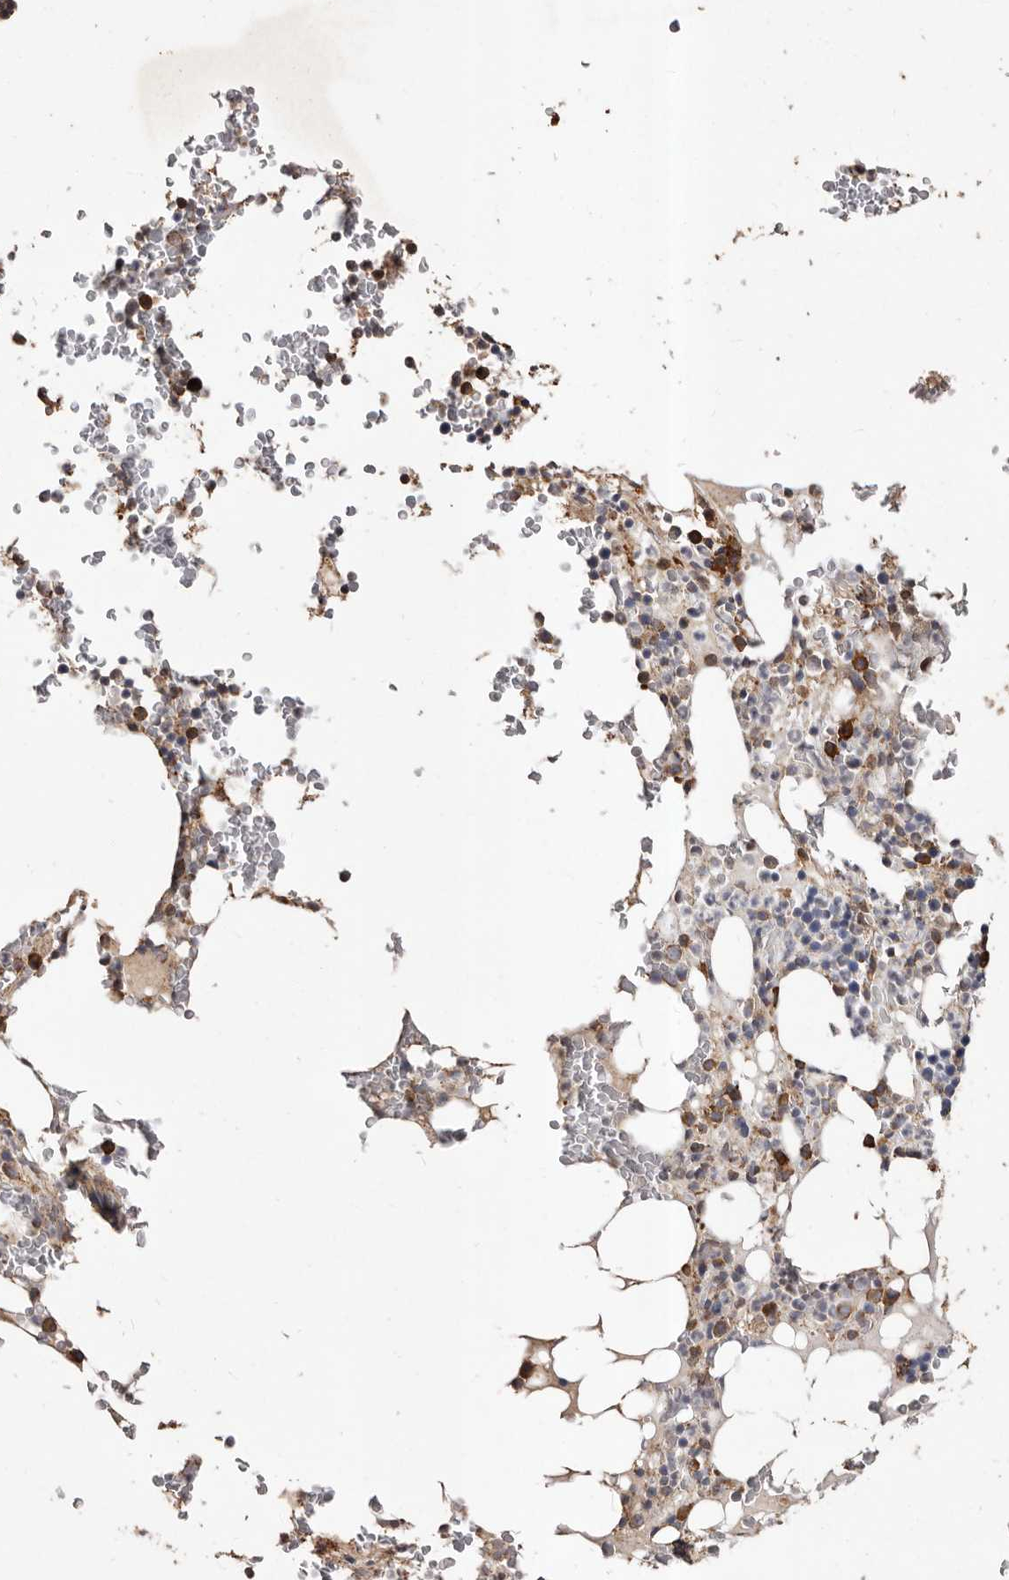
{"staining": {"intensity": "strong", "quantity": "<25%", "location": "cytoplasmic/membranous"}, "tissue": "bone marrow", "cell_type": "Hematopoietic cells", "image_type": "normal", "snomed": [{"axis": "morphology", "description": "Normal tissue, NOS"}, {"axis": "topography", "description": "Bone marrow"}], "caption": "Normal bone marrow reveals strong cytoplasmic/membranous positivity in approximately <25% of hematopoietic cells, visualized by immunohistochemistry.", "gene": "STEAP2", "patient": {"sex": "male", "age": 58}}